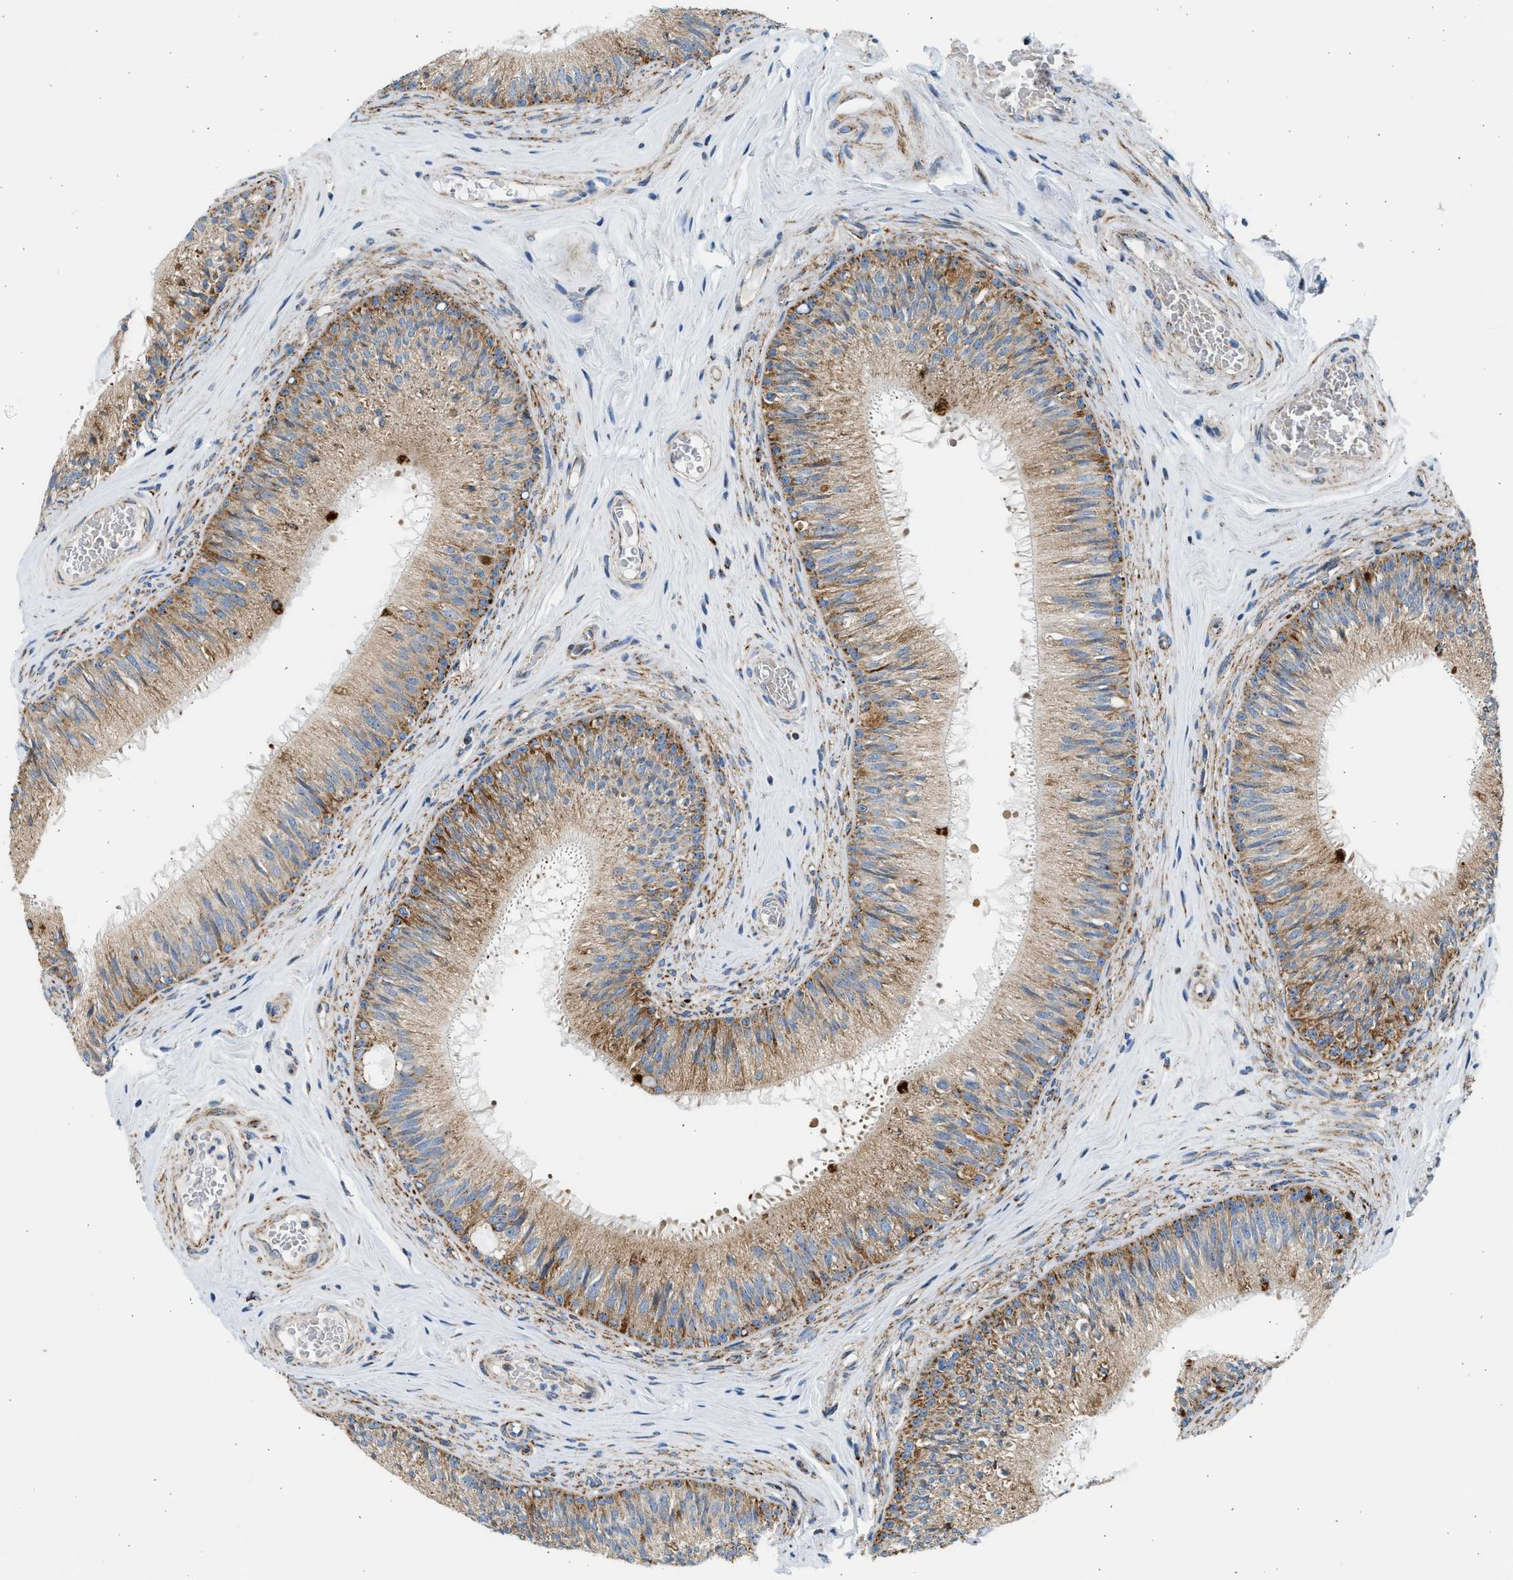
{"staining": {"intensity": "moderate", "quantity": ">75%", "location": "cytoplasmic/membranous"}, "tissue": "epididymis", "cell_type": "Glandular cells", "image_type": "normal", "snomed": [{"axis": "morphology", "description": "Normal tissue, NOS"}, {"axis": "topography", "description": "Testis"}, {"axis": "topography", "description": "Epididymis"}], "caption": "DAB immunohistochemical staining of normal epididymis reveals moderate cytoplasmic/membranous protein positivity in approximately >75% of glandular cells. (brown staining indicates protein expression, while blue staining denotes nuclei).", "gene": "KCNMB3", "patient": {"sex": "male", "age": 36}}